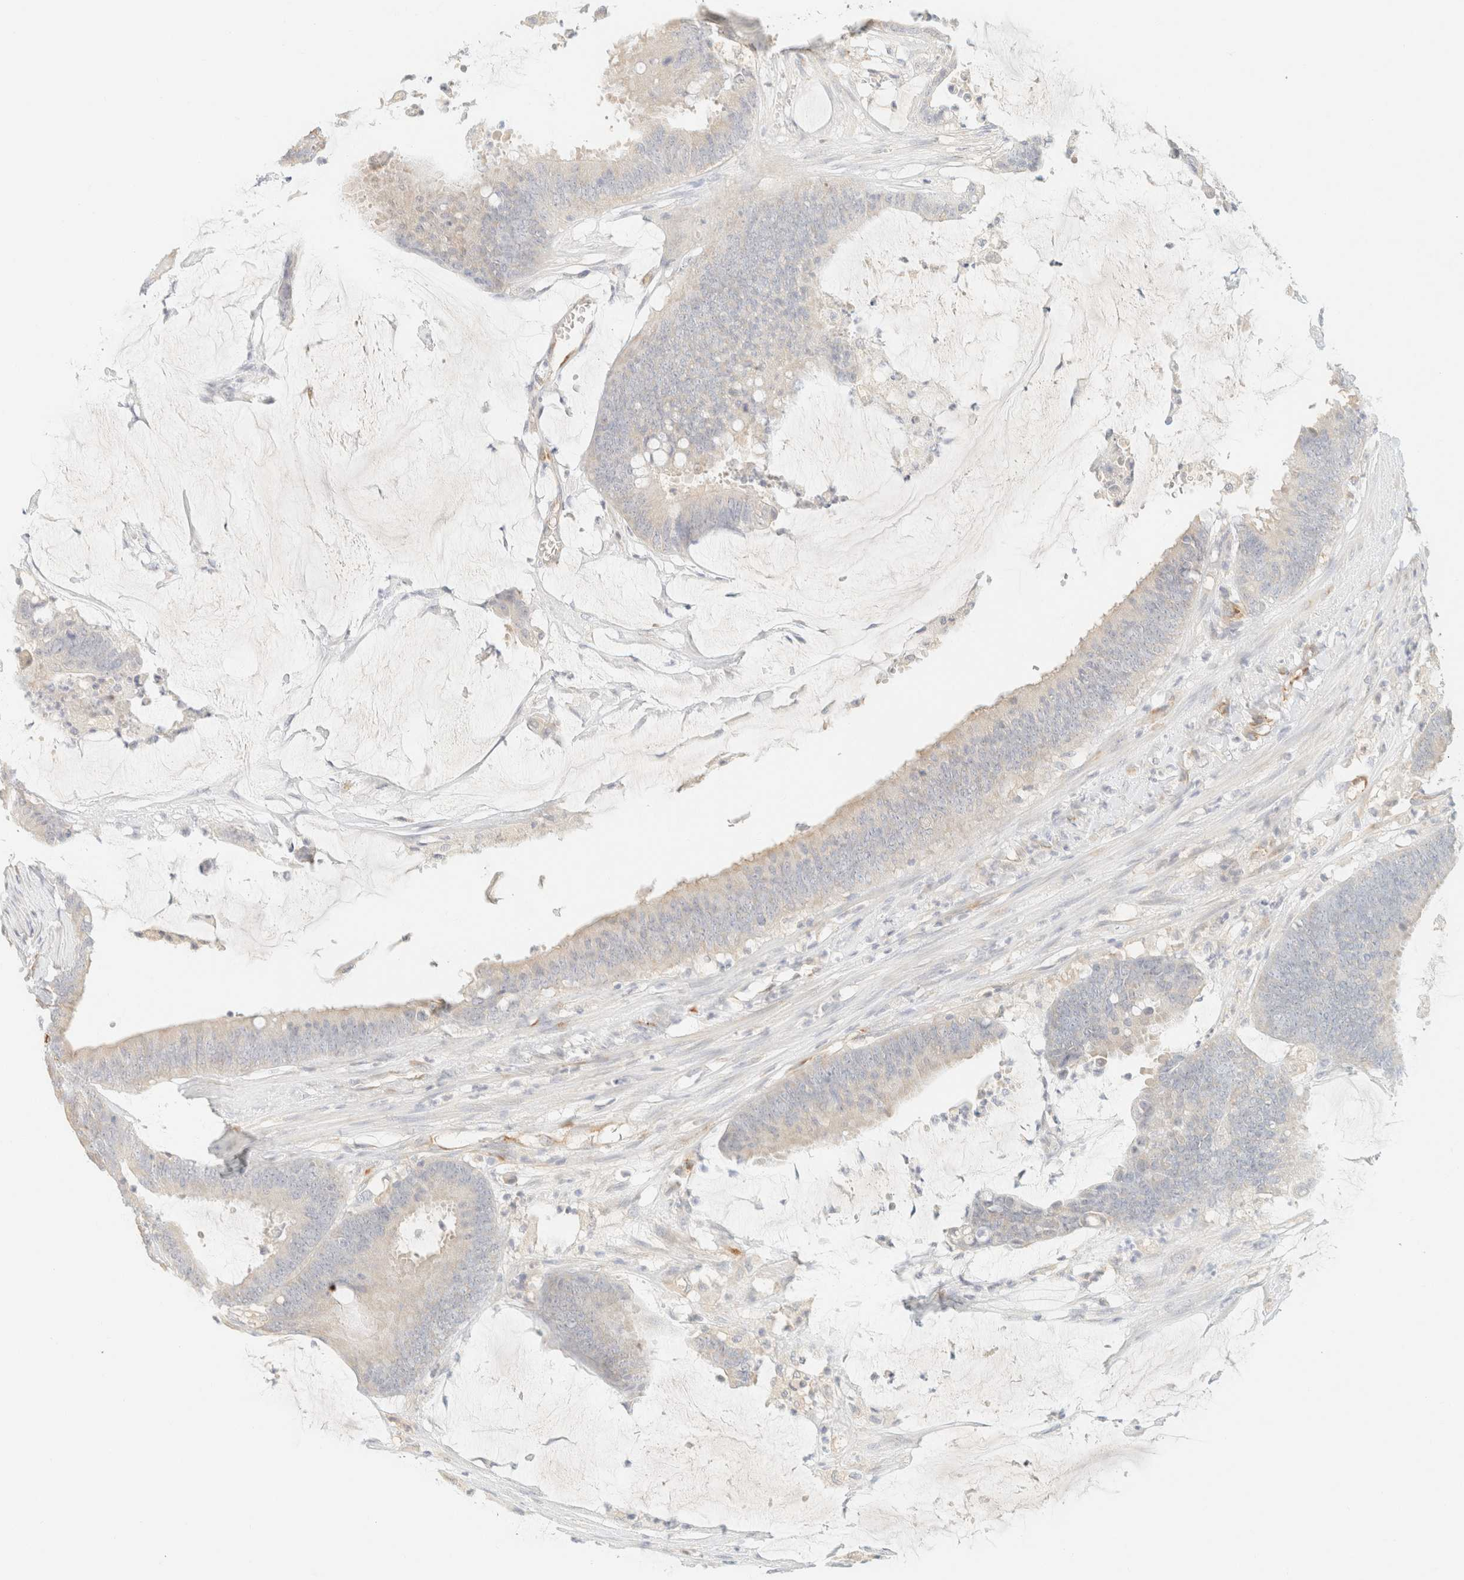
{"staining": {"intensity": "negative", "quantity": "none", "location": "none"}, "tissue": "colorectal cancer", "cell_type": "Tumor cells", "image_type": "cancer", "snomed": [{"axis": "morphology", "description": "Adenocarcinoma, NOS"}, {"axis": "topography", "description": "Rectum"}], "caption": "Colorectal adenocarcinoma stained for a protein using IHC demonstrates no staining tumor cells.", "gene": "SPARCL1", "patient": {"sex": "female", "age": 66}}